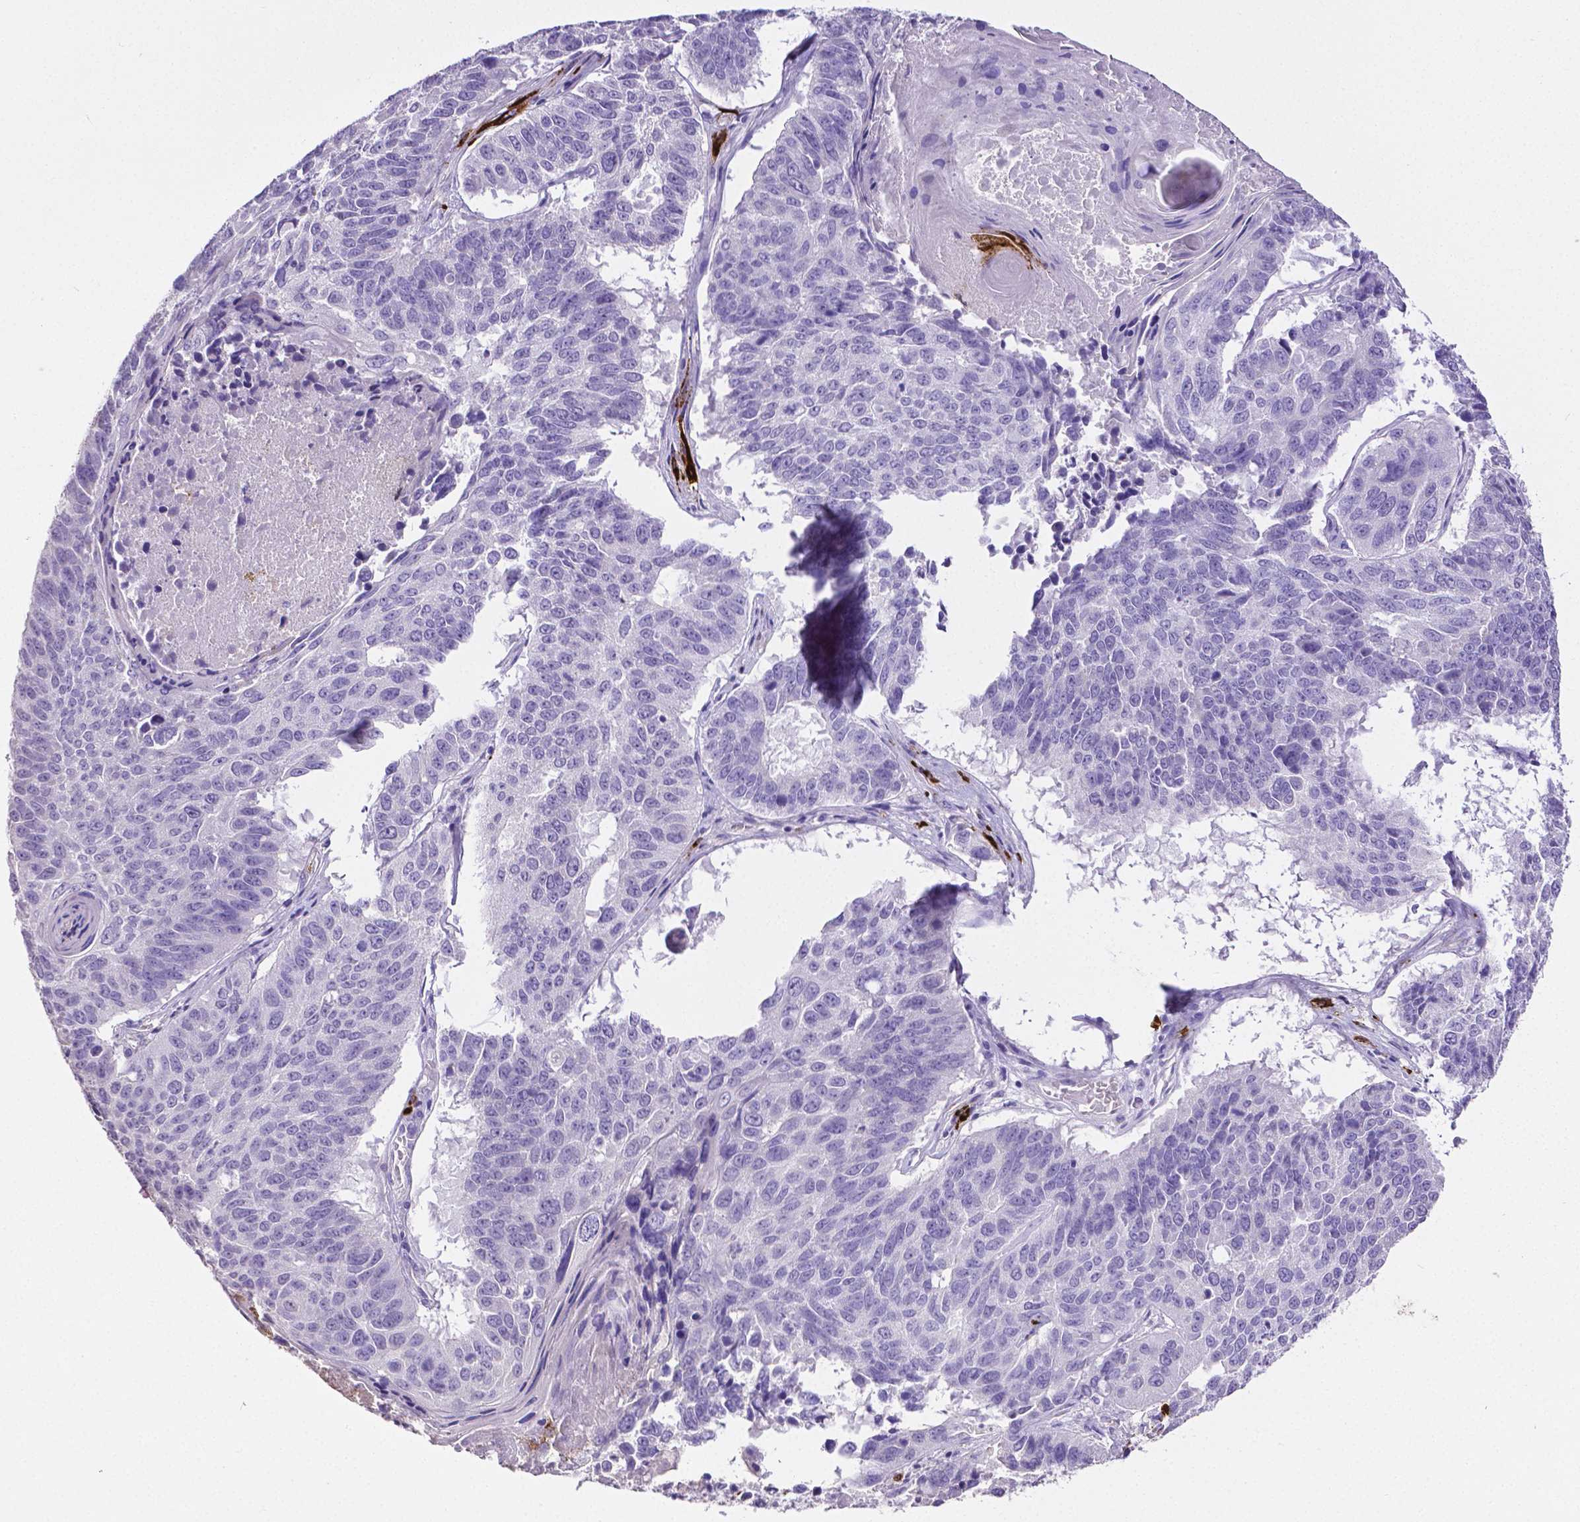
{"staining": {"intensity": "negative", "quantity": "none", "location": "none"}, "tissue": "lung cancer", "cell_type": "Tumor cells", "image_type": "cancer", "snomed": [{"axis": "morphology", "description": "Squamous cell carcinoma, NOS"}, {"axis": "topography", "description": "Lung"}], "caption": "The micrograph displays no staining of tumor cells in lung squamous cell carcinoma. (DAB immunohistochemistry (IHC) with hematoxylin counter stain).", "gene": "MMP9", "patient": {"sex": "male", "age": 73}}